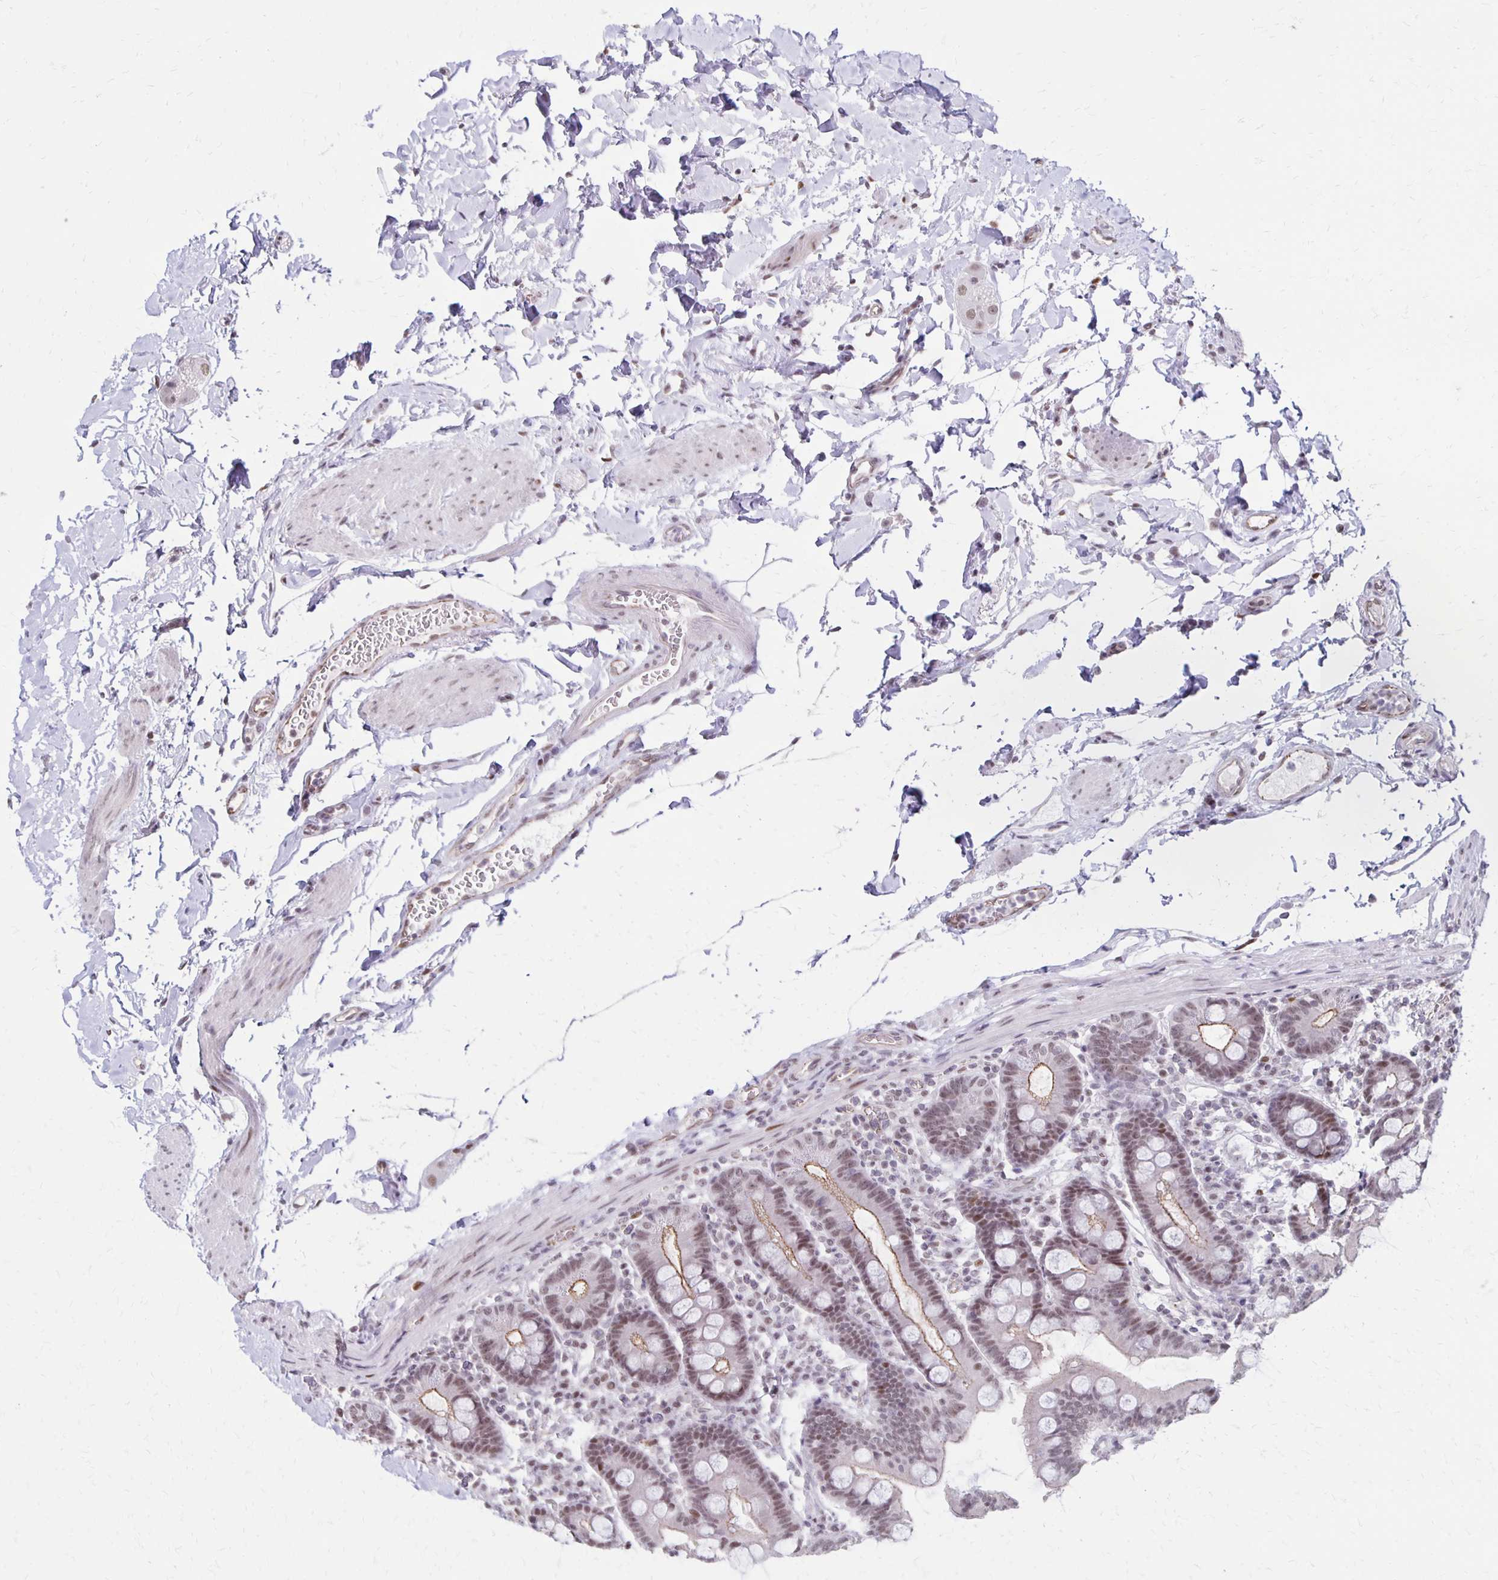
{"staining": {"intensity": "moderate", "quantity": "25%-75%", "location": "cytoplasmic/membranous,nuclear"}, "tissue": "duodenum", "cell_type": "Glandular cells", "image_type": "normal", "snomed": [{"axis": "morphology", "description": "Normal tissue, NOS"}, {"axis": "topography", "description": "Pancreas"}, {"axis": "topography", "description": "Duodenum"}], "caption": "Immunohistochemistry staining of benign duodenum, which displays medium levels of moderate cytoplasmic/membranous,nuclear positivity in about 25%-75% of glandular cells indicating moderate cytoplasmic/membranous,nuclear protein expression. The staining was performed using DAB (3,3'-diaminobenzidine) (brown) for protein detection and nuclei were counterstained in hematoxylin (blue).", "gene": "DDB2", "patient": {"sex": "male", "age": 59}}